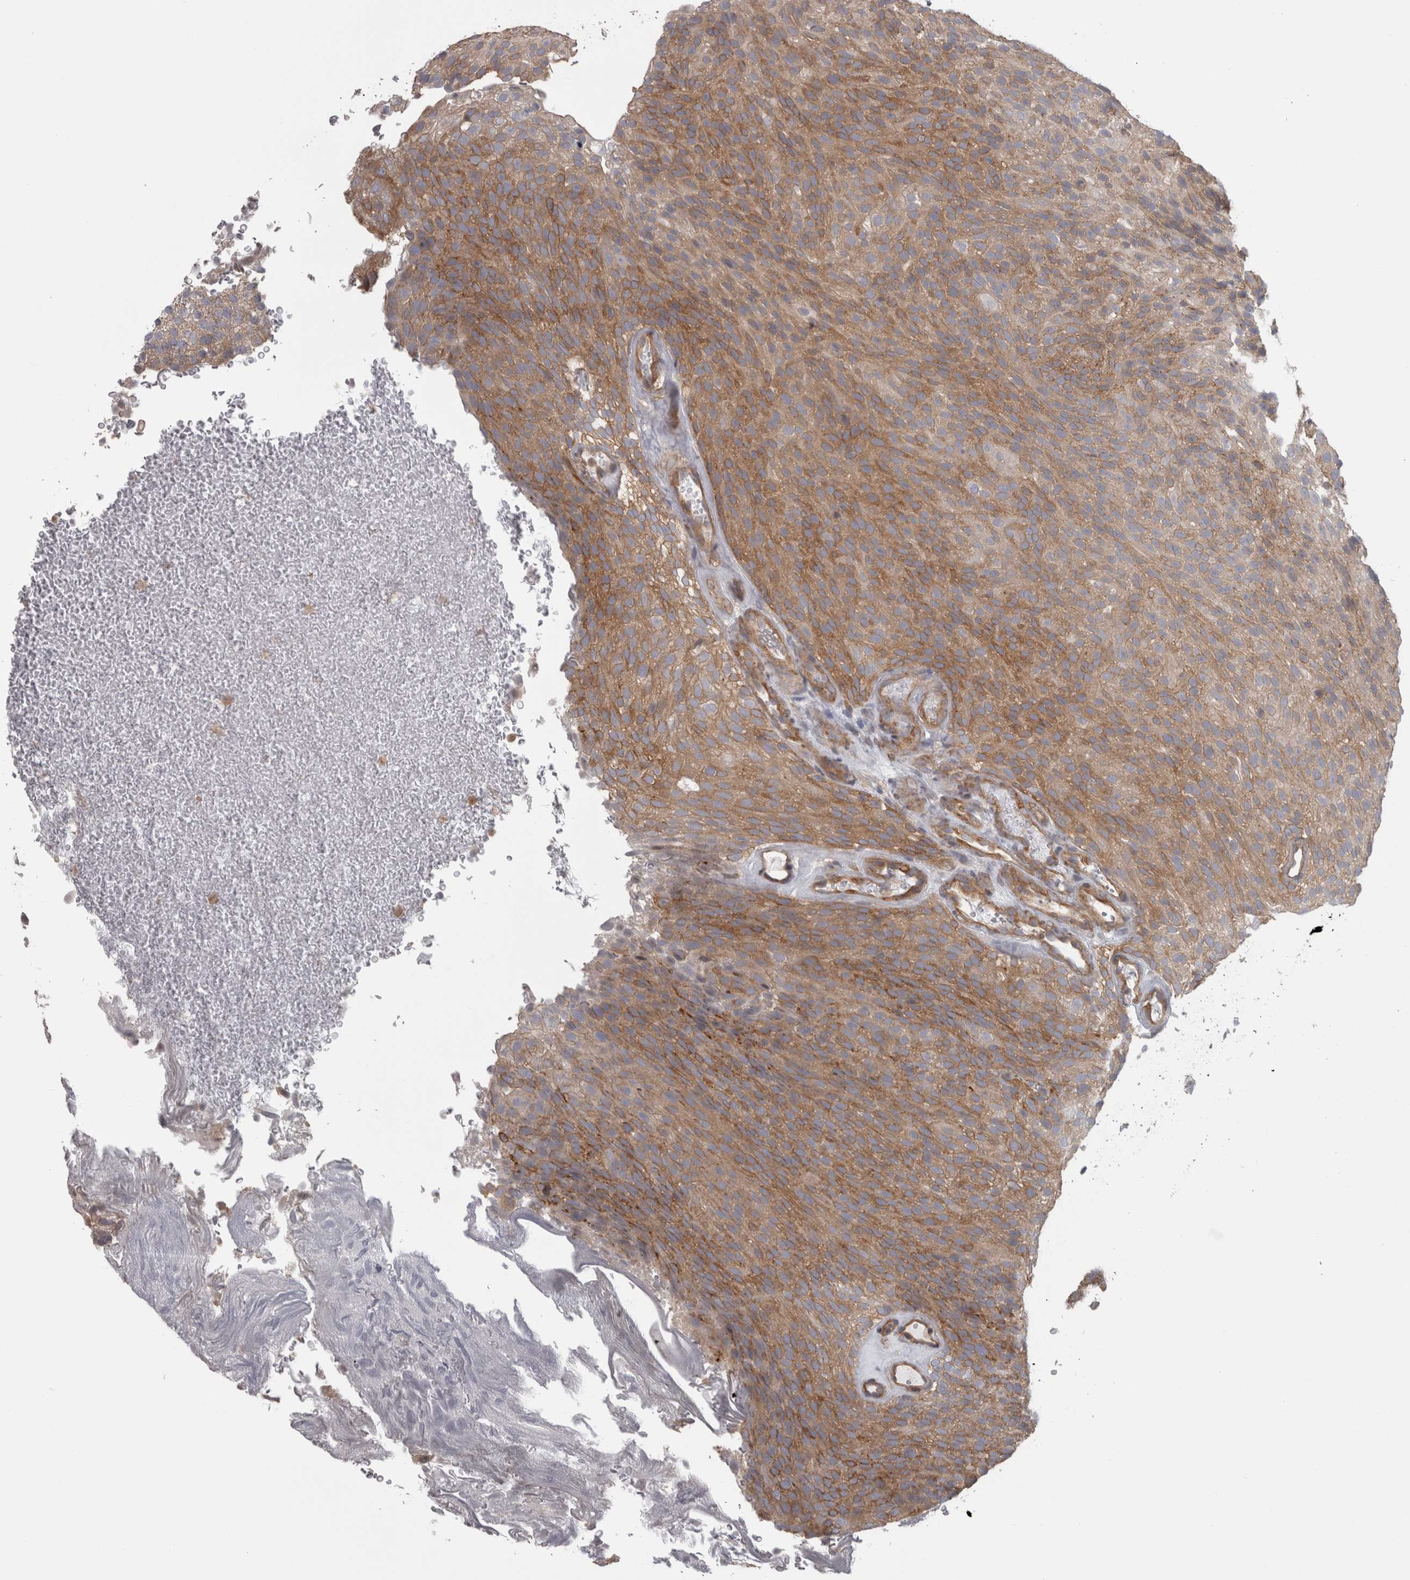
{"staining": {"intensity": "moderate", "quantity": ">75%", "location": "cytoplasmic/membranous"}, "tissue": "urothelial cancer", "cell_type": "Tumor cells", "image_type": "cancer", "snomed": [{"axis": "morphology", "description": "Urothelial carcinoma, Low grade"}, {"axis": "topography", "description": "Urinary bladder"}], "caption": "This is a micrograph of immunohistochemistry staining of urothelial cancer, which shows moderate staining in the cytoplasmic/membranous of tumor cells.", "gene": "PPP1R12B", "patient": {"sex": "male", "age": 78}}